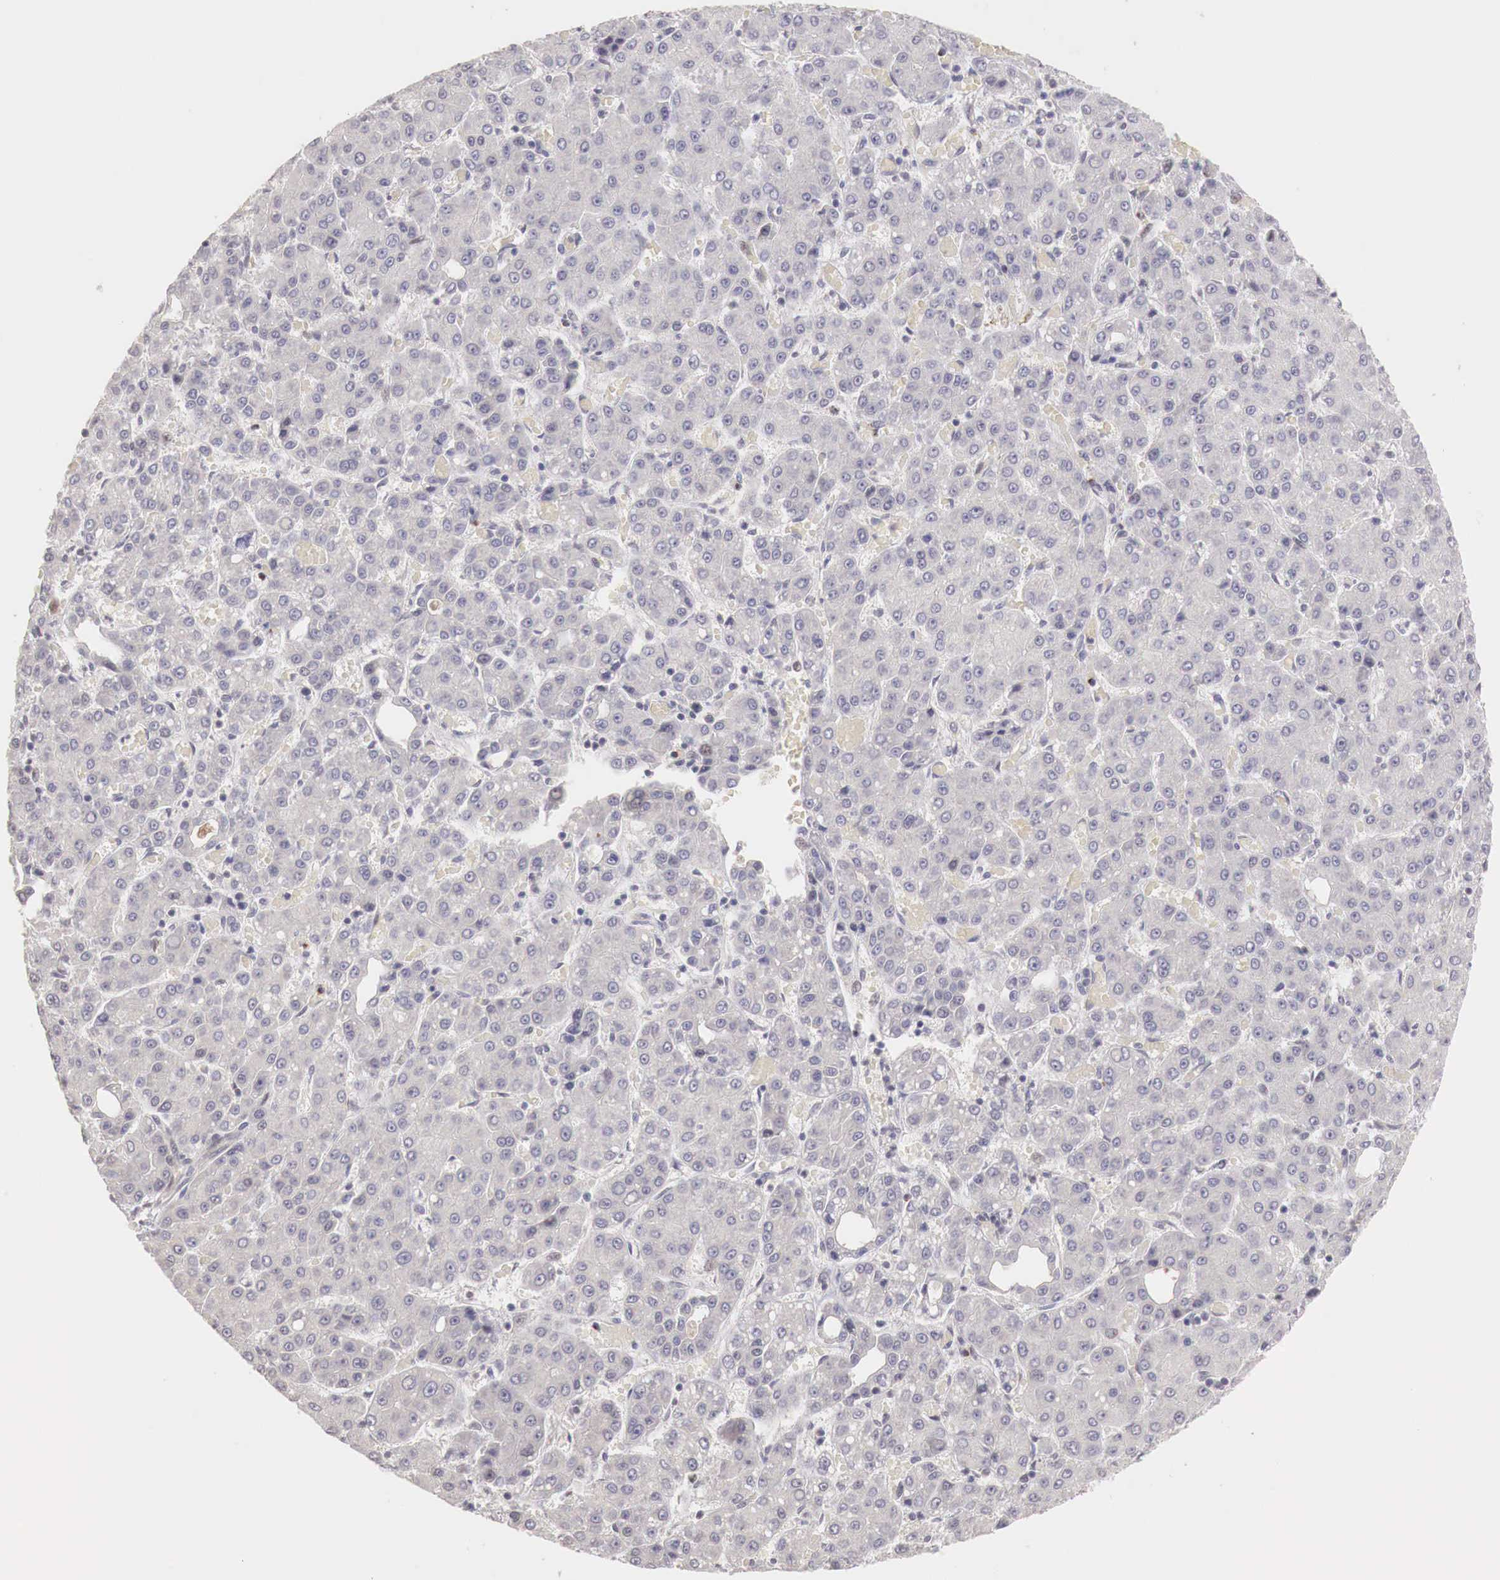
{"staining": {"intensity": "weak", "quantity": ">75%", "location": "cytoplasmic/membranous"}, "tissue": "liver cancer", "cell_type": "Tumor cells", "image_type": "cancer", "snomed": [{"axis": "morphology", "description": "Carcinoma, Hepatocellular, NOS"}, {"axis": "topography", "description": "Liver"}], "caption": "Immunohistochemistry (IHC) of human liver hepatocellular carcinoma shows low levels of weak cytoplasmic/membranous staining in about >75% of tumor cells.", "gene": "TBC1D9", "patient": {"sex": "male", "age": 69}}